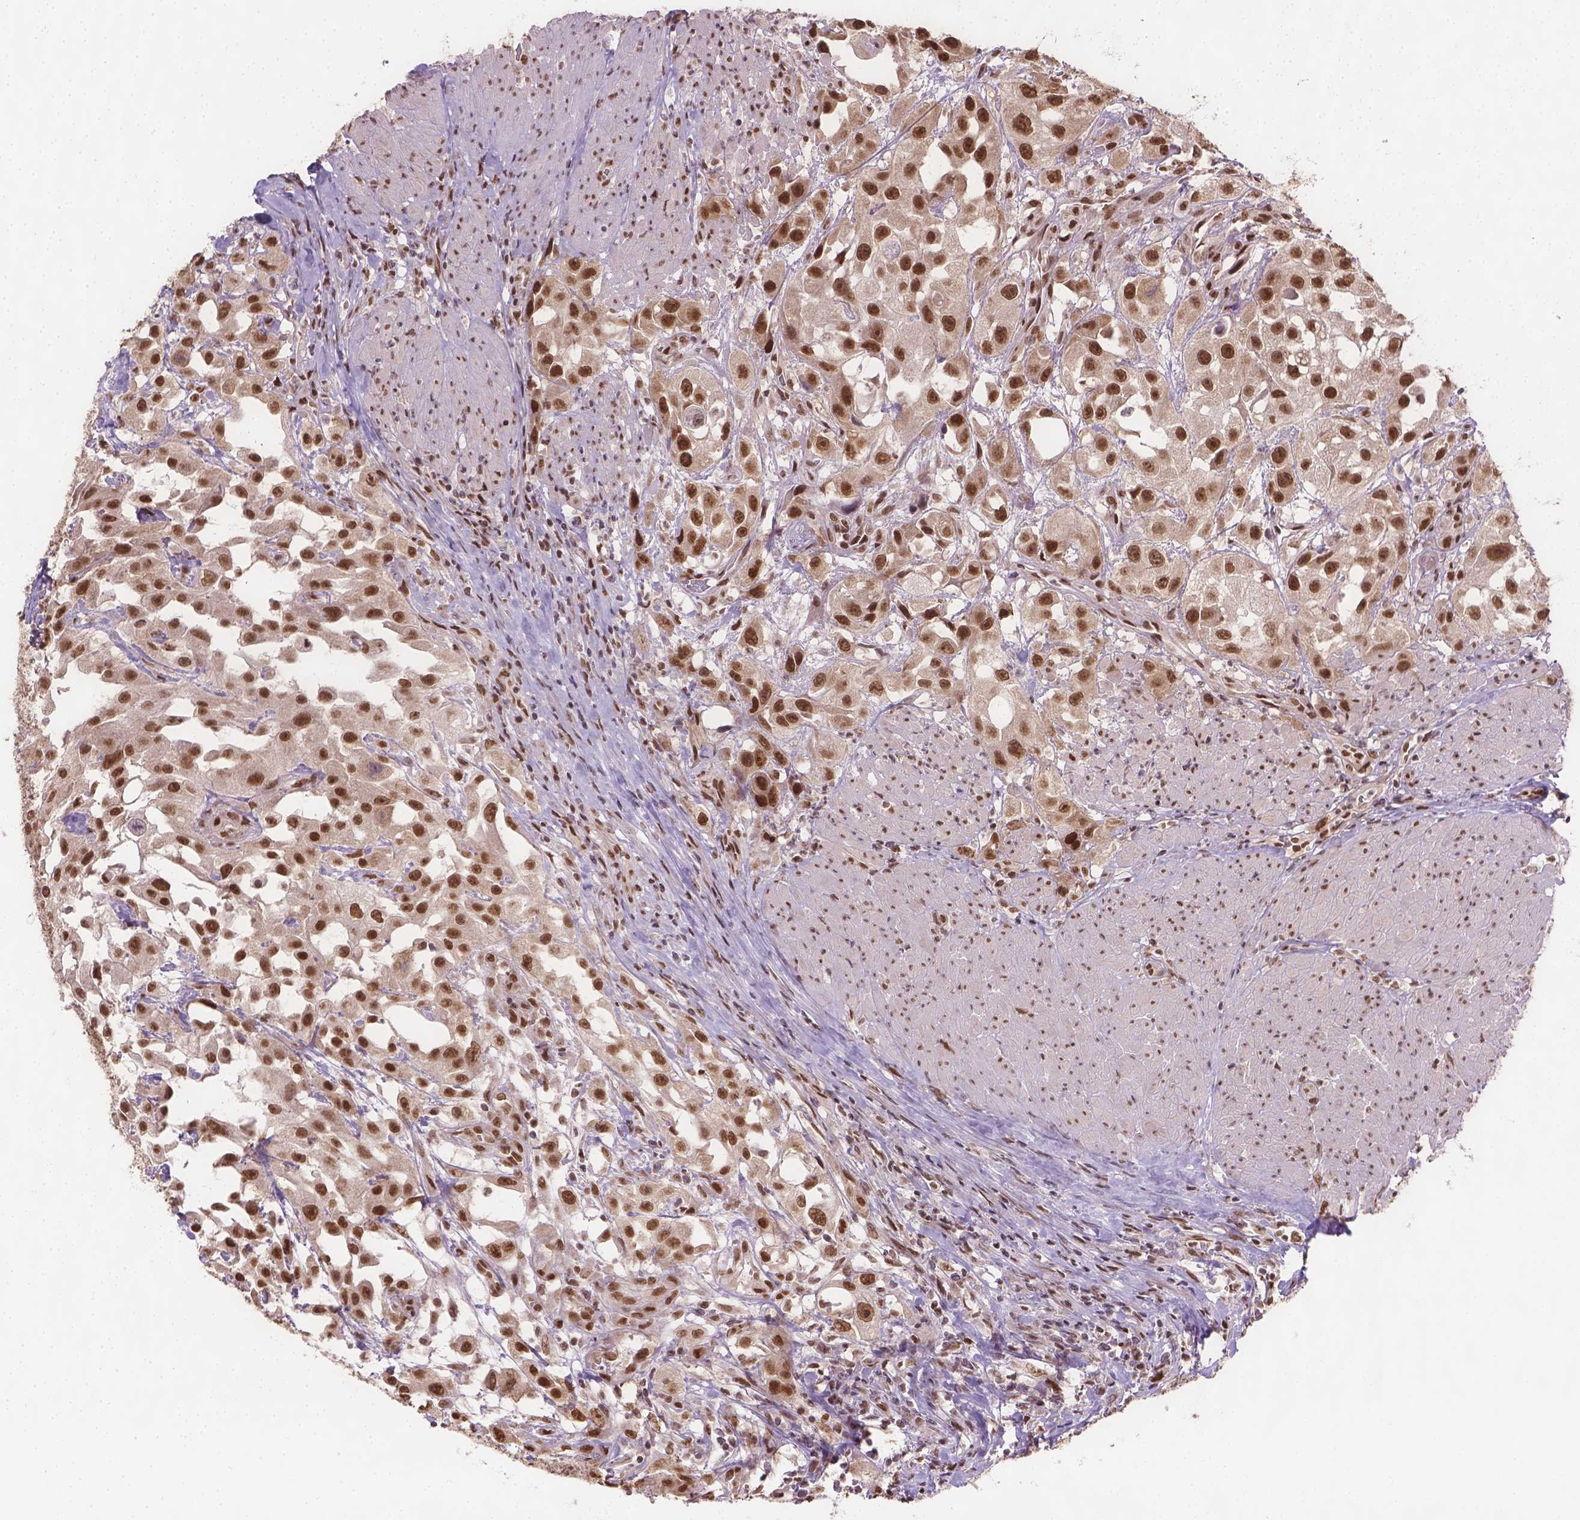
{"staining": {"intensity": "strong", "quantity": ">75%", "location": "nuclear"}, "tissue": "urothelial cancer", "cell_type": "Tumor cells", "image_type": "cancer", "snomed": [{"axis": "morphology", "description": "Urothelial carcinoma, High grade"}, {"axis": "topography", "description": "Urinary bladder"}], "caption": "Tumor cells reveal high levels of strong nuclear expression in about >75% of cells in human urothelial cancer.", "gene": "FANCE", "patient": {"sex": "male", "age": 79}}